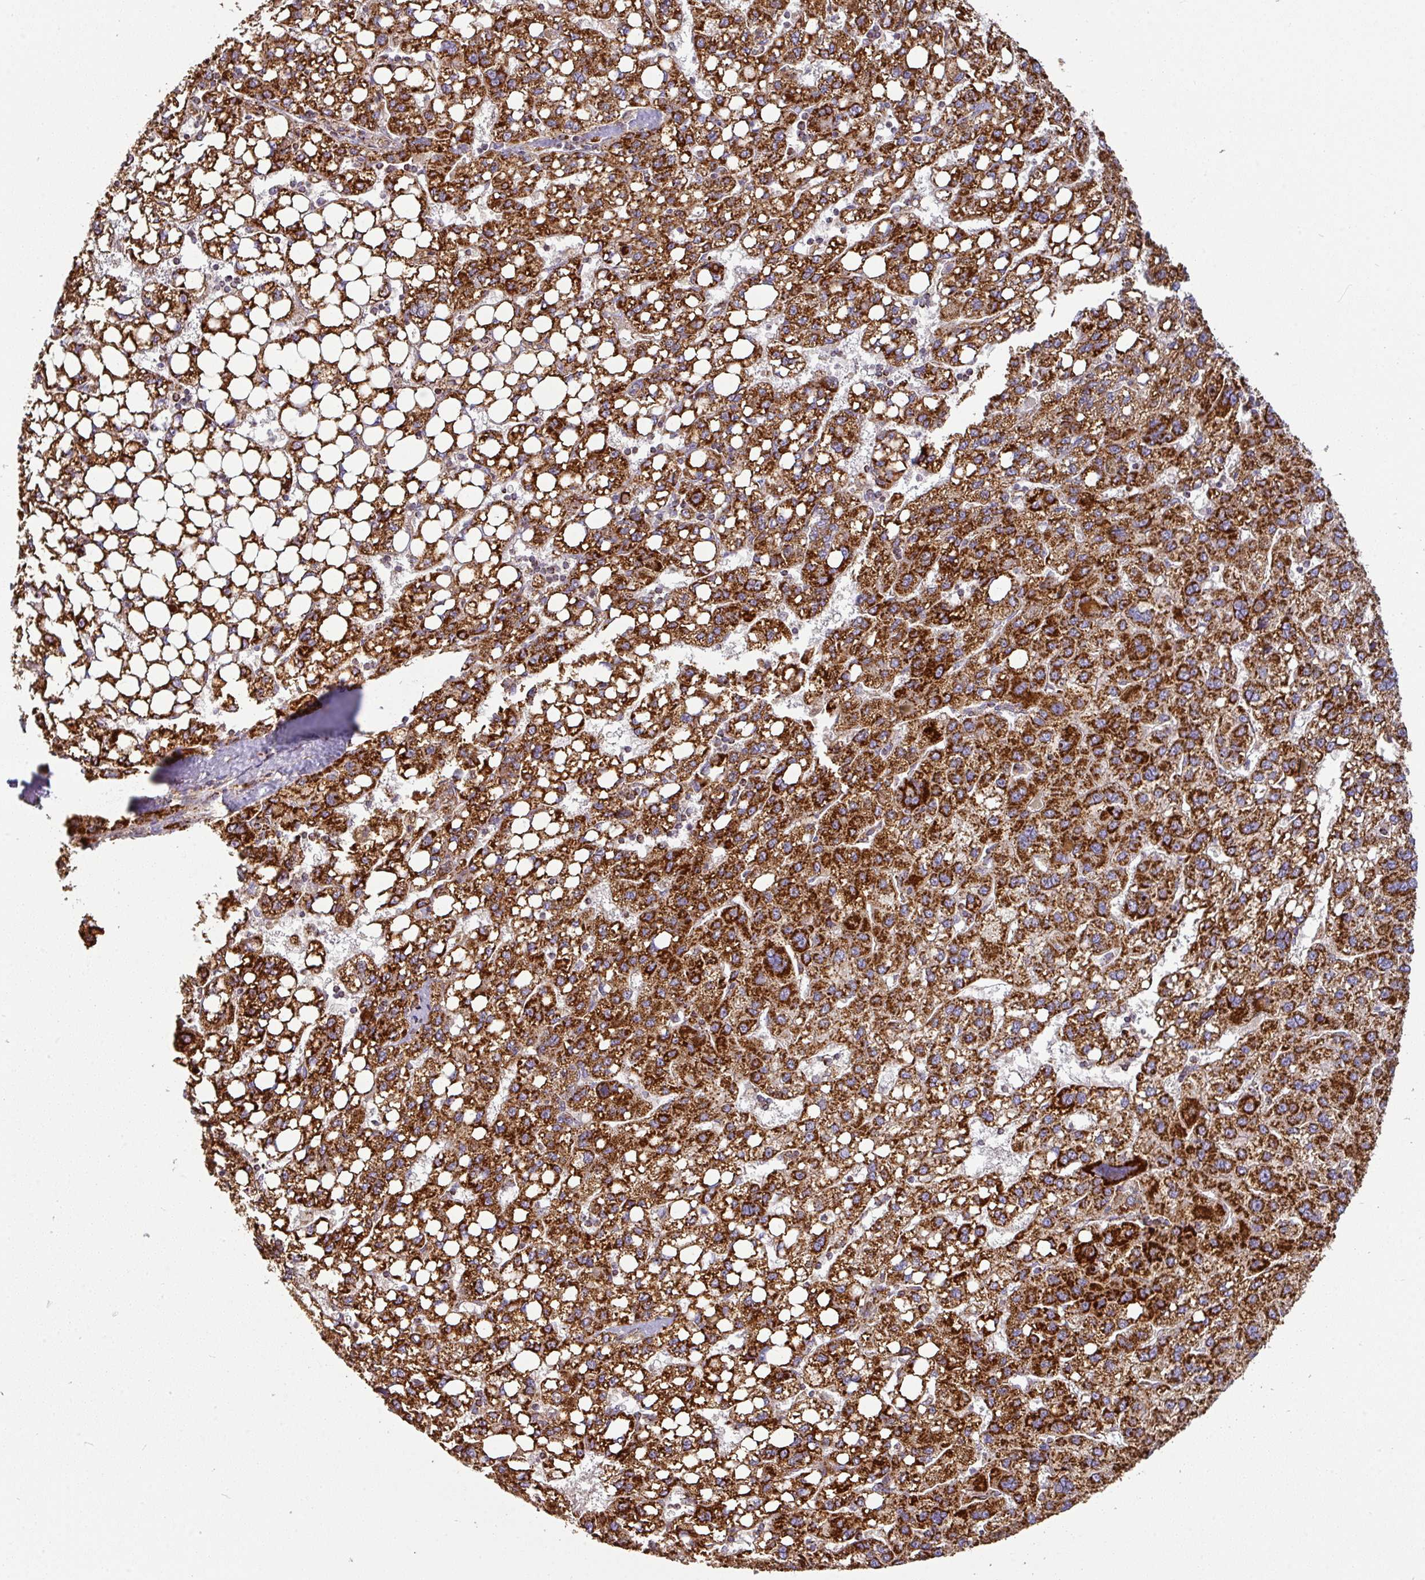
{"staining": {"intensity": "strong", "quantity": ">75%", "location": "cytoplasmic/membranous"}, "tissue": "liver cancer", "cell_type": "Tumor cells", "image_type": "cancer", "snomed": [{"axis": "morphology", "description": "Carcinoma, Hepatocellular, NOS"}, {"axis": "topography", "description": "Liver"}], "caption": "This micrograph reveals hepatocellular carcinoma (liver) stained with immunohistochemistry to label a protein in brown. The cytoplasmic/membranous of tumor cells show strong positivity for the protein. Nuclei are counter-stained blue.", "gene": "TRAP1", "patient": {"sex": "female", "age": 82}}